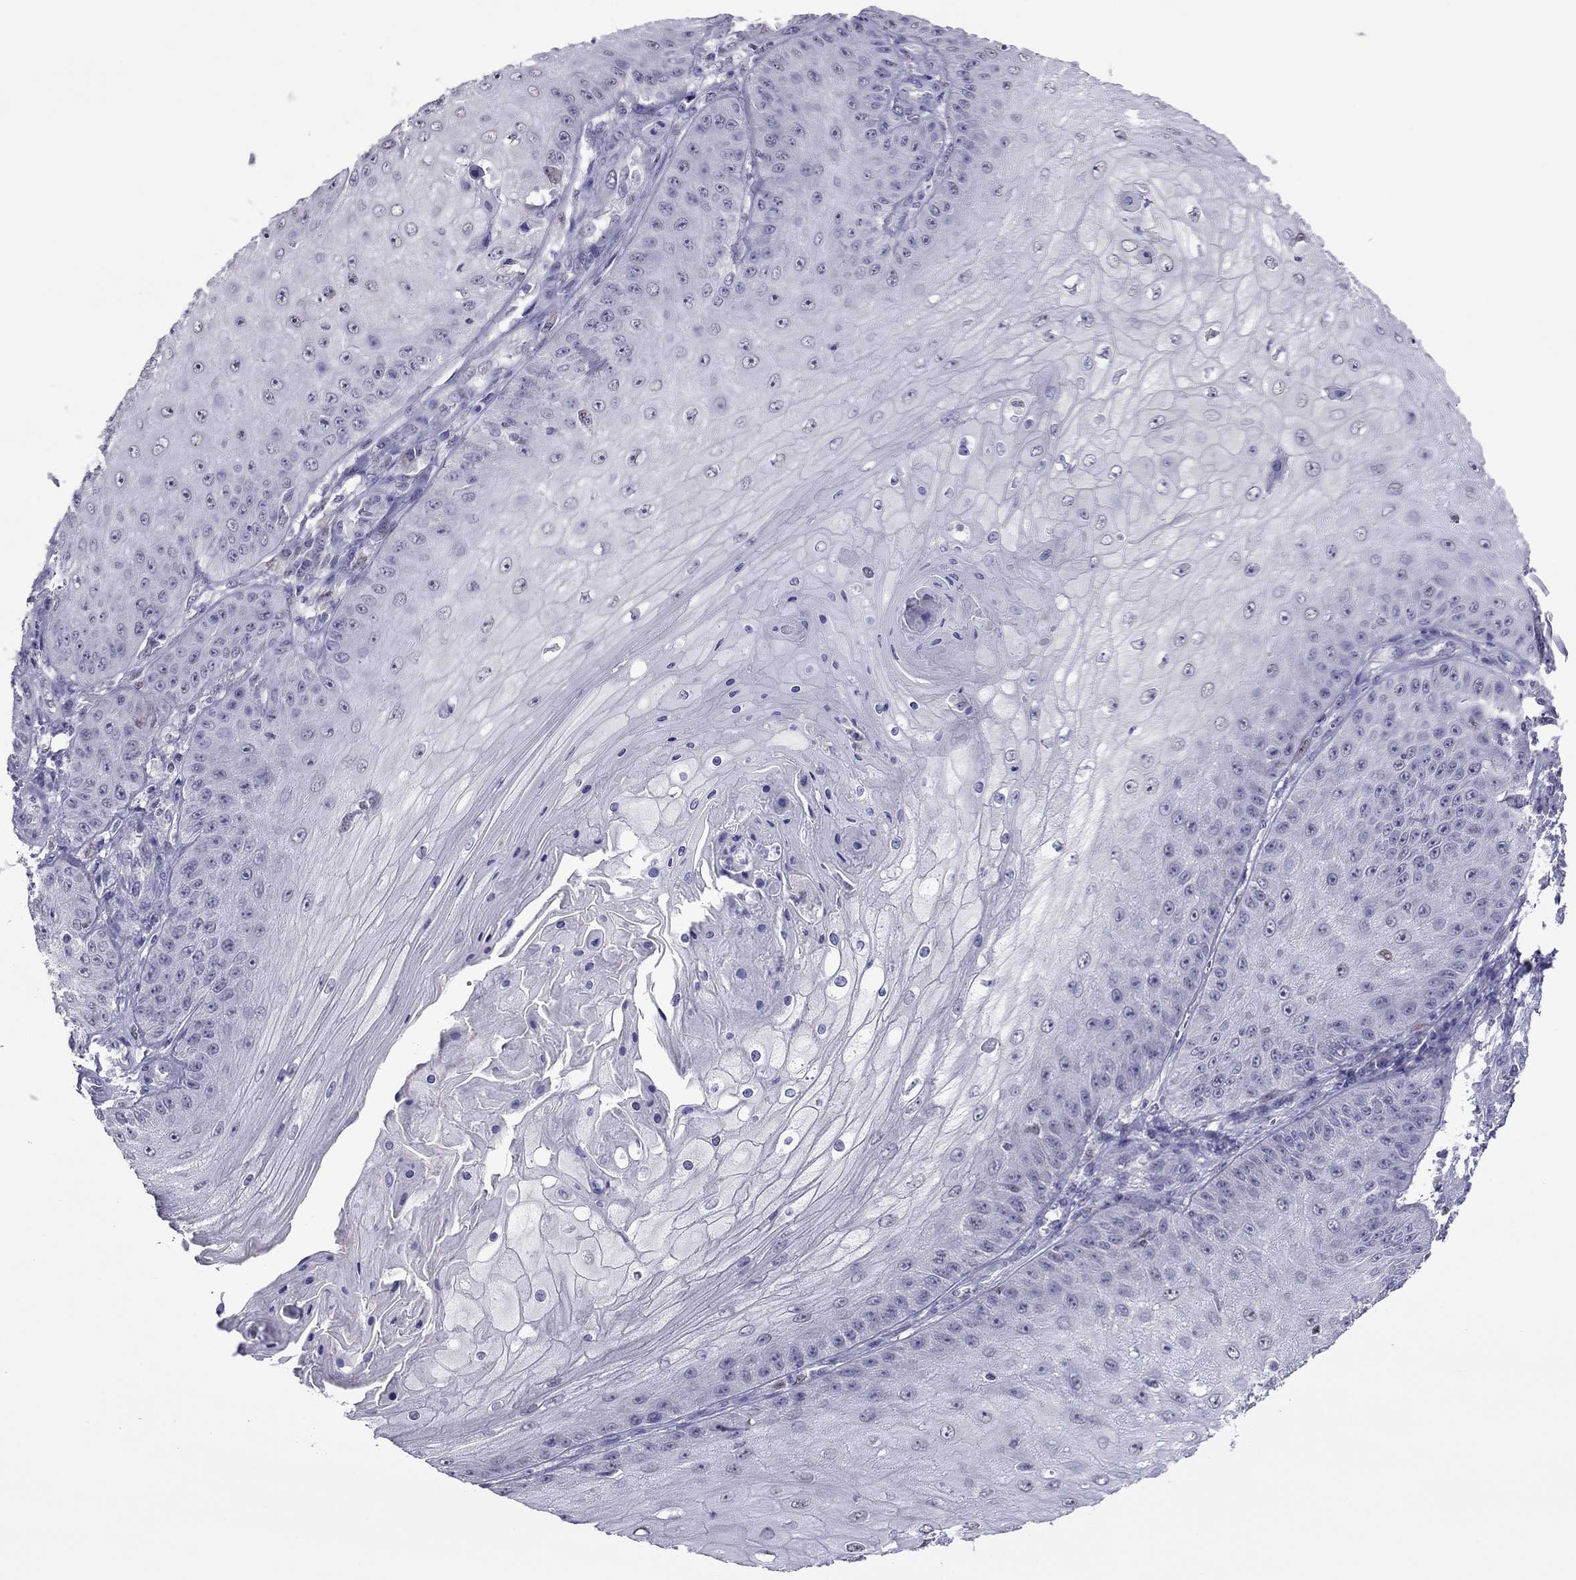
{"staining": {"intensity": "negative", "quantity": "none", "location": "none"}, "tissue": "skin cancer", "cell_type": "Tumor cells", "image_type": "cancer", "snomed": [{"axis": "morphology", "description": "Squamous cell carcinoma, NOS"}, {"axis": "topography", "description": "Skin"}], "caption": "Tumor cells are negative for brown protein staining in skin squamous cell carcinoma.", "gene": "SPINT3", "patient": {"sex": "male", "age": 70}}